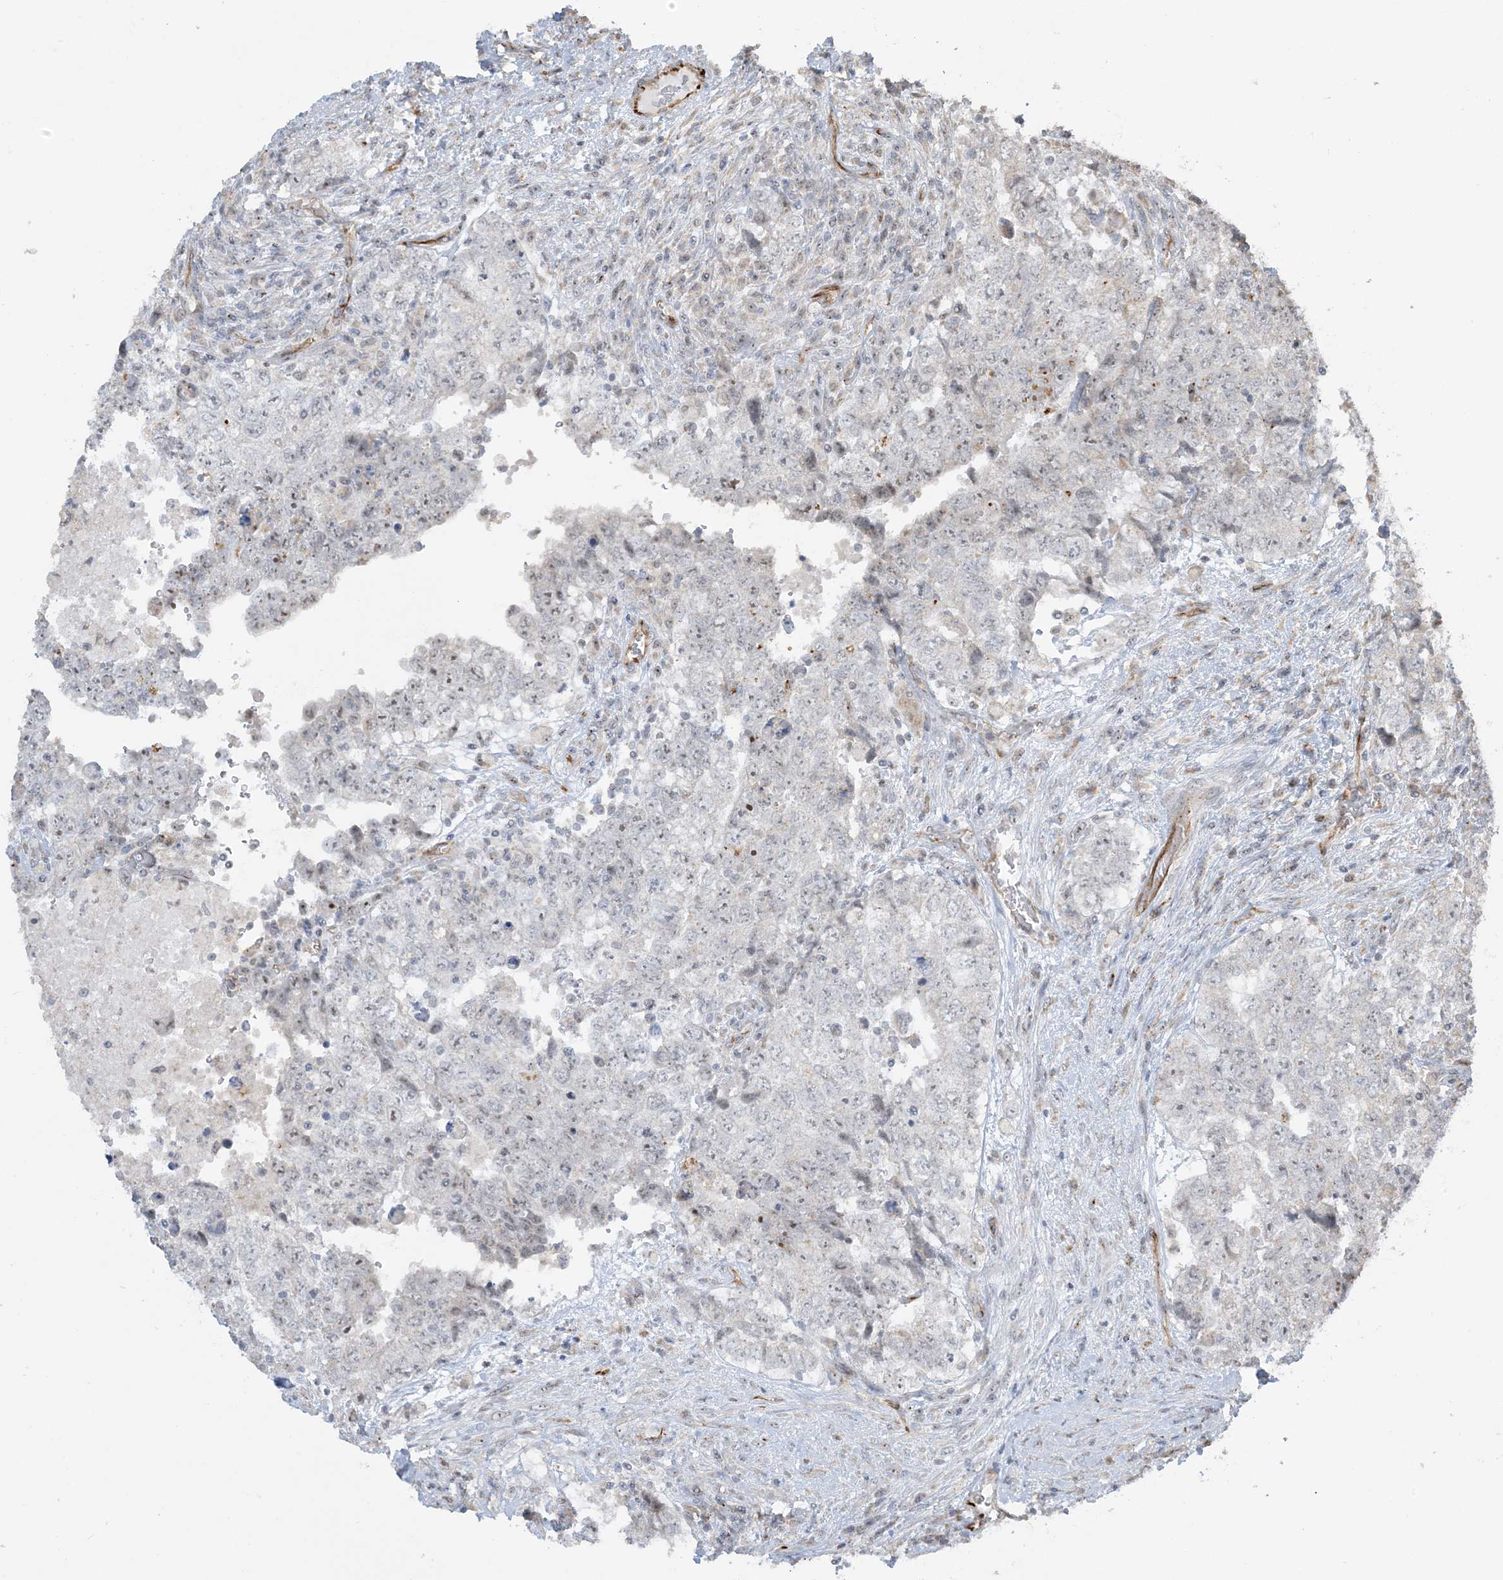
{"staining": {"intensity": "negative", "quantity": "none", "location": "none"}, "tissue": "testis cancer", "cell_type": "Tumor cells", "image_type": "cancer", "snomed": [{"axis": "morphology", "description": "Carcinoma, Embryonal, NOS"}, {"axis": "topography", "description": "Testis"}], "caption": "This is an immunohistochemistry micrograph of human embryonal carcinoma (testis). There is no positivity in tumor cells.", "gene": "AGA", "patient": {"sex": "male", "age": 37}}